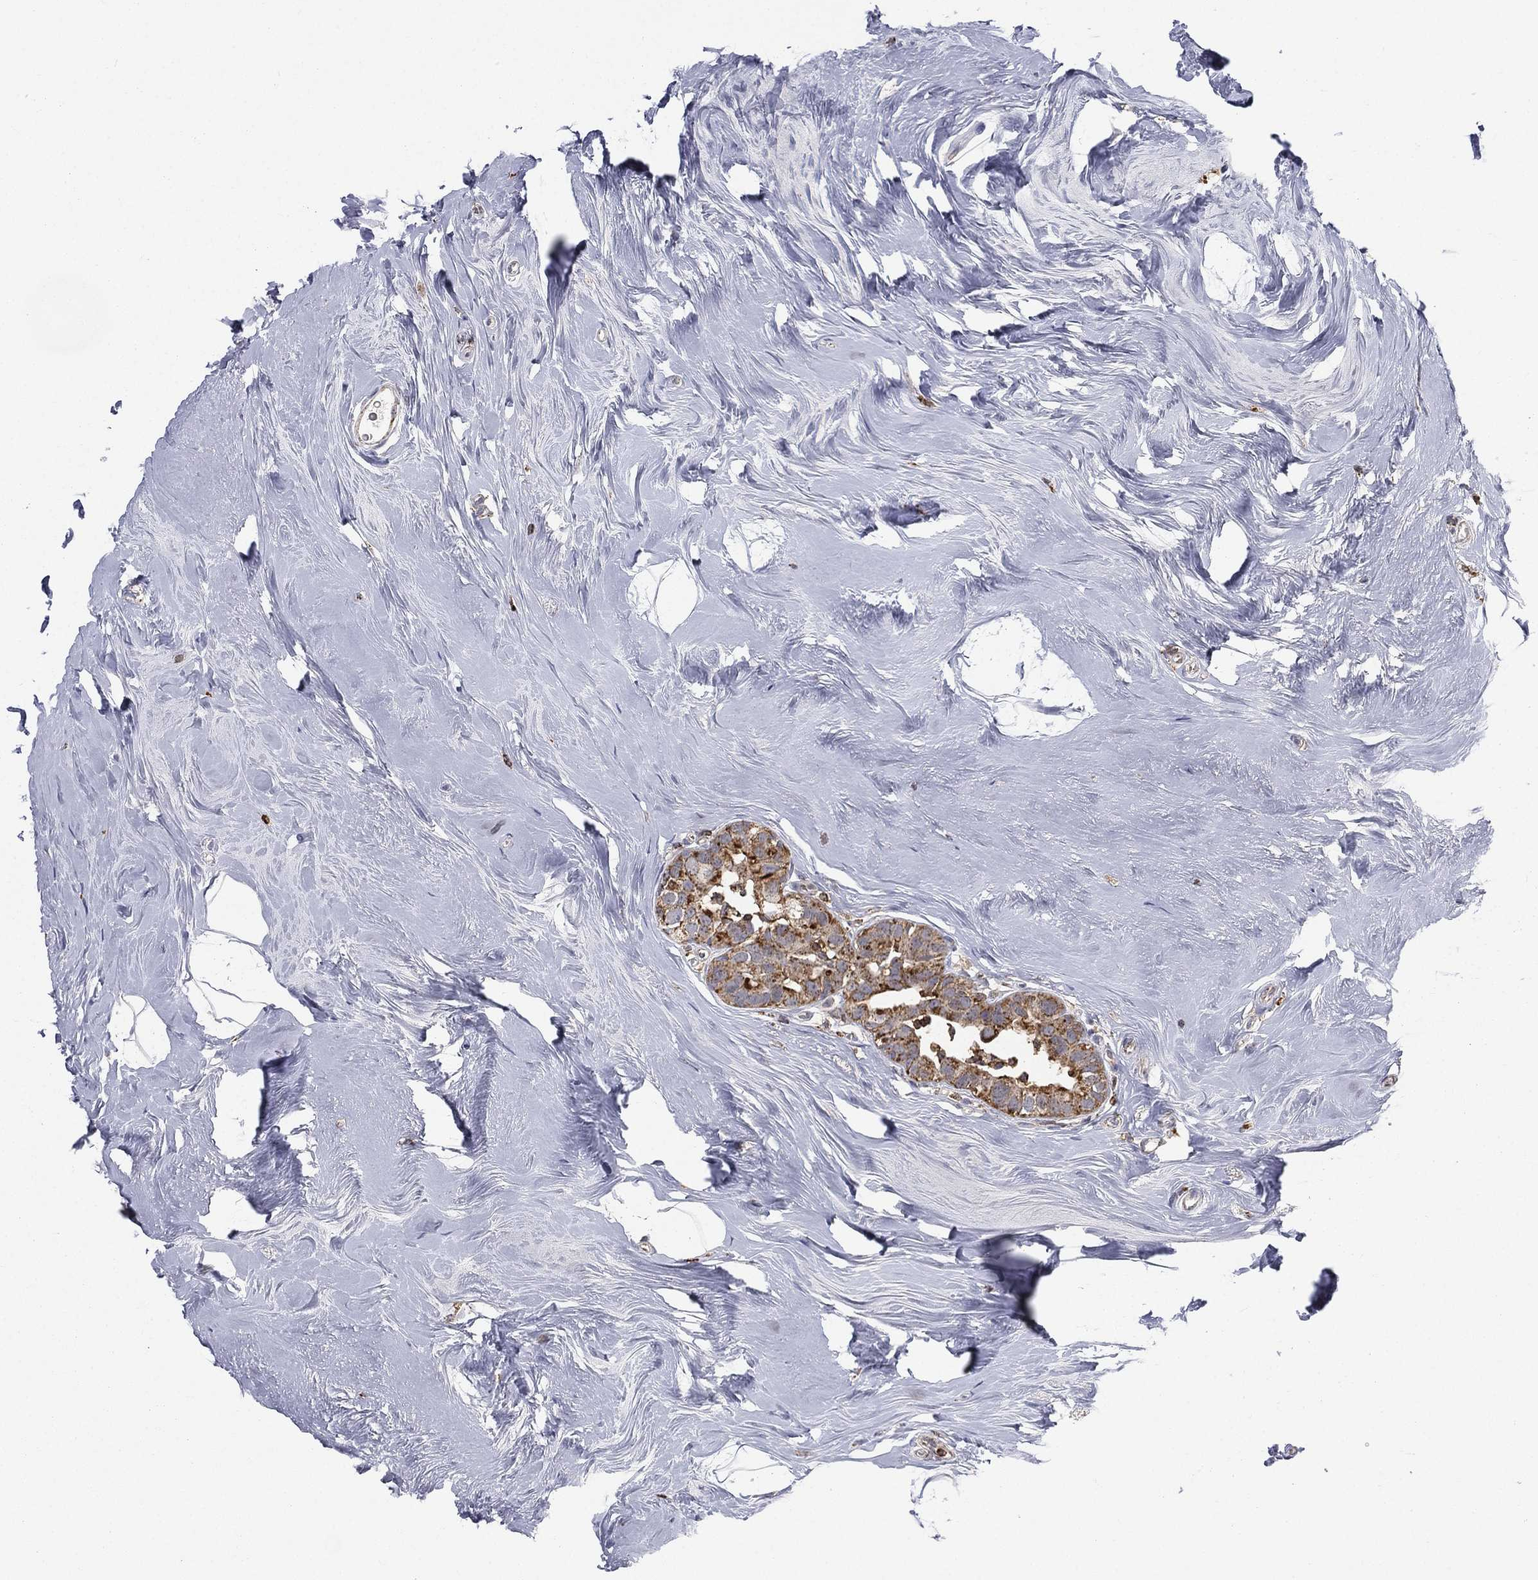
{"staining": {"intensity": "moderate", "quantity": ">75%", "location": "cytoplasmic/membranous"}, "tissue": "breast cancer", "cell_type": "Tumor cells", "image_type": "cancer", "snomed": [{"axis": "morphology", "description": "Duct carcinoma"}, {"axis": "topography", "description": "Breast"}], "caption": "This is a photomicrograph of immunohistochemistry (IHC) staining of breast cancer, which shows moderate expression in the cytoplasmic/membranous of tumor cells.", "gene": "RIN3", "patient": {"sex": "female", "age": 55}}